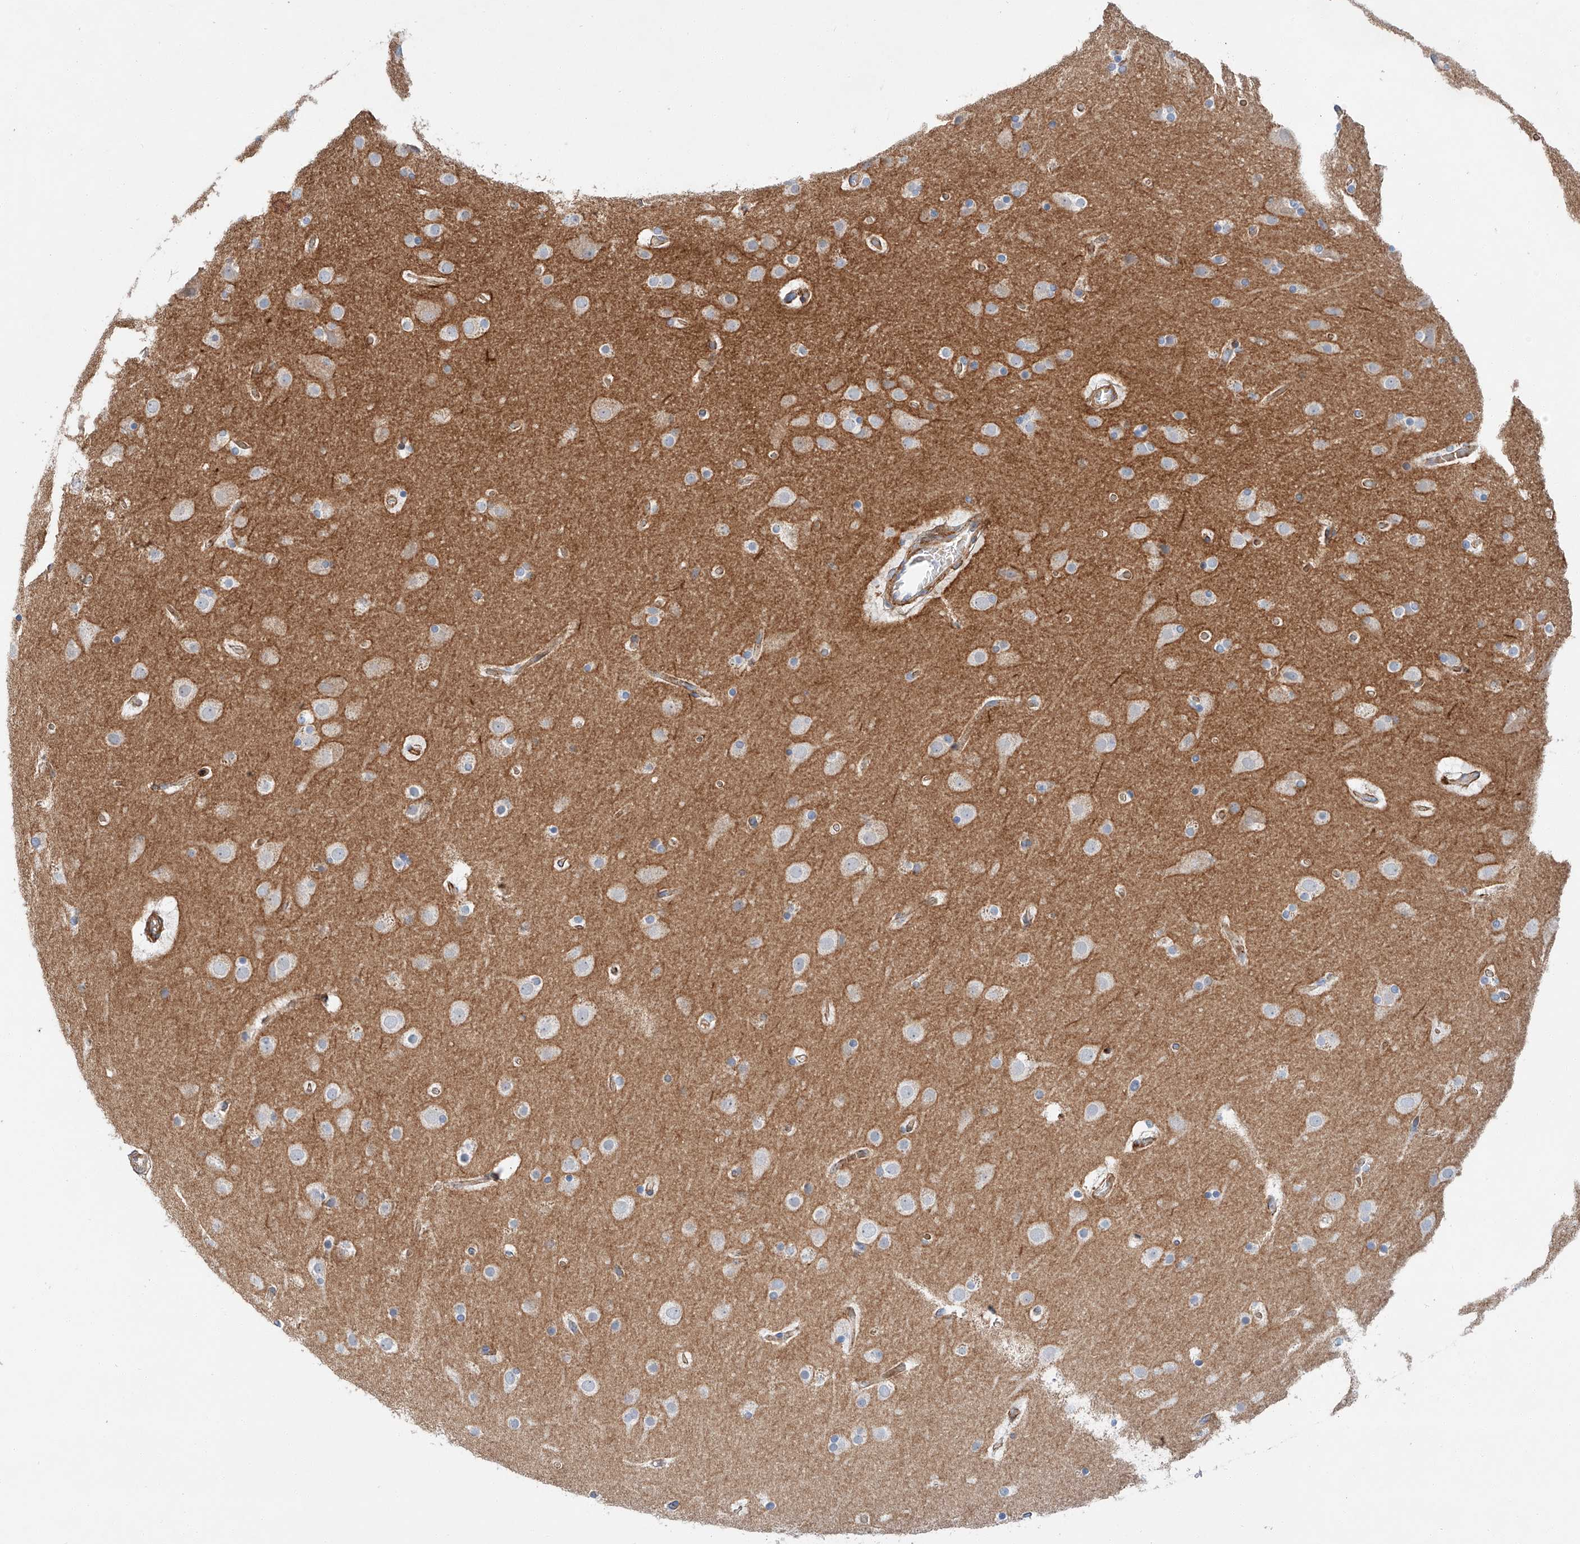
{"staining": {"intensity": "negative", "quantity": "none", "location": "none"}, "tissue": "cerebral cortex", "cell_type": "Endothelial cells", "image_type": "normal", "snomed": [{"axis": "morphology", "description": "Normal tissue, NOS"}, {"axis": "topography", "description": "Cerebral cortex"}], "caption": "Histopathology image shows no protein expression in endothelial cells of normal cerebral cortex. (Brightfield microscopy of DAB IHC at high magnification).", "gene": "MINDY4", "patient": {"sex": "male", "age": 57}}